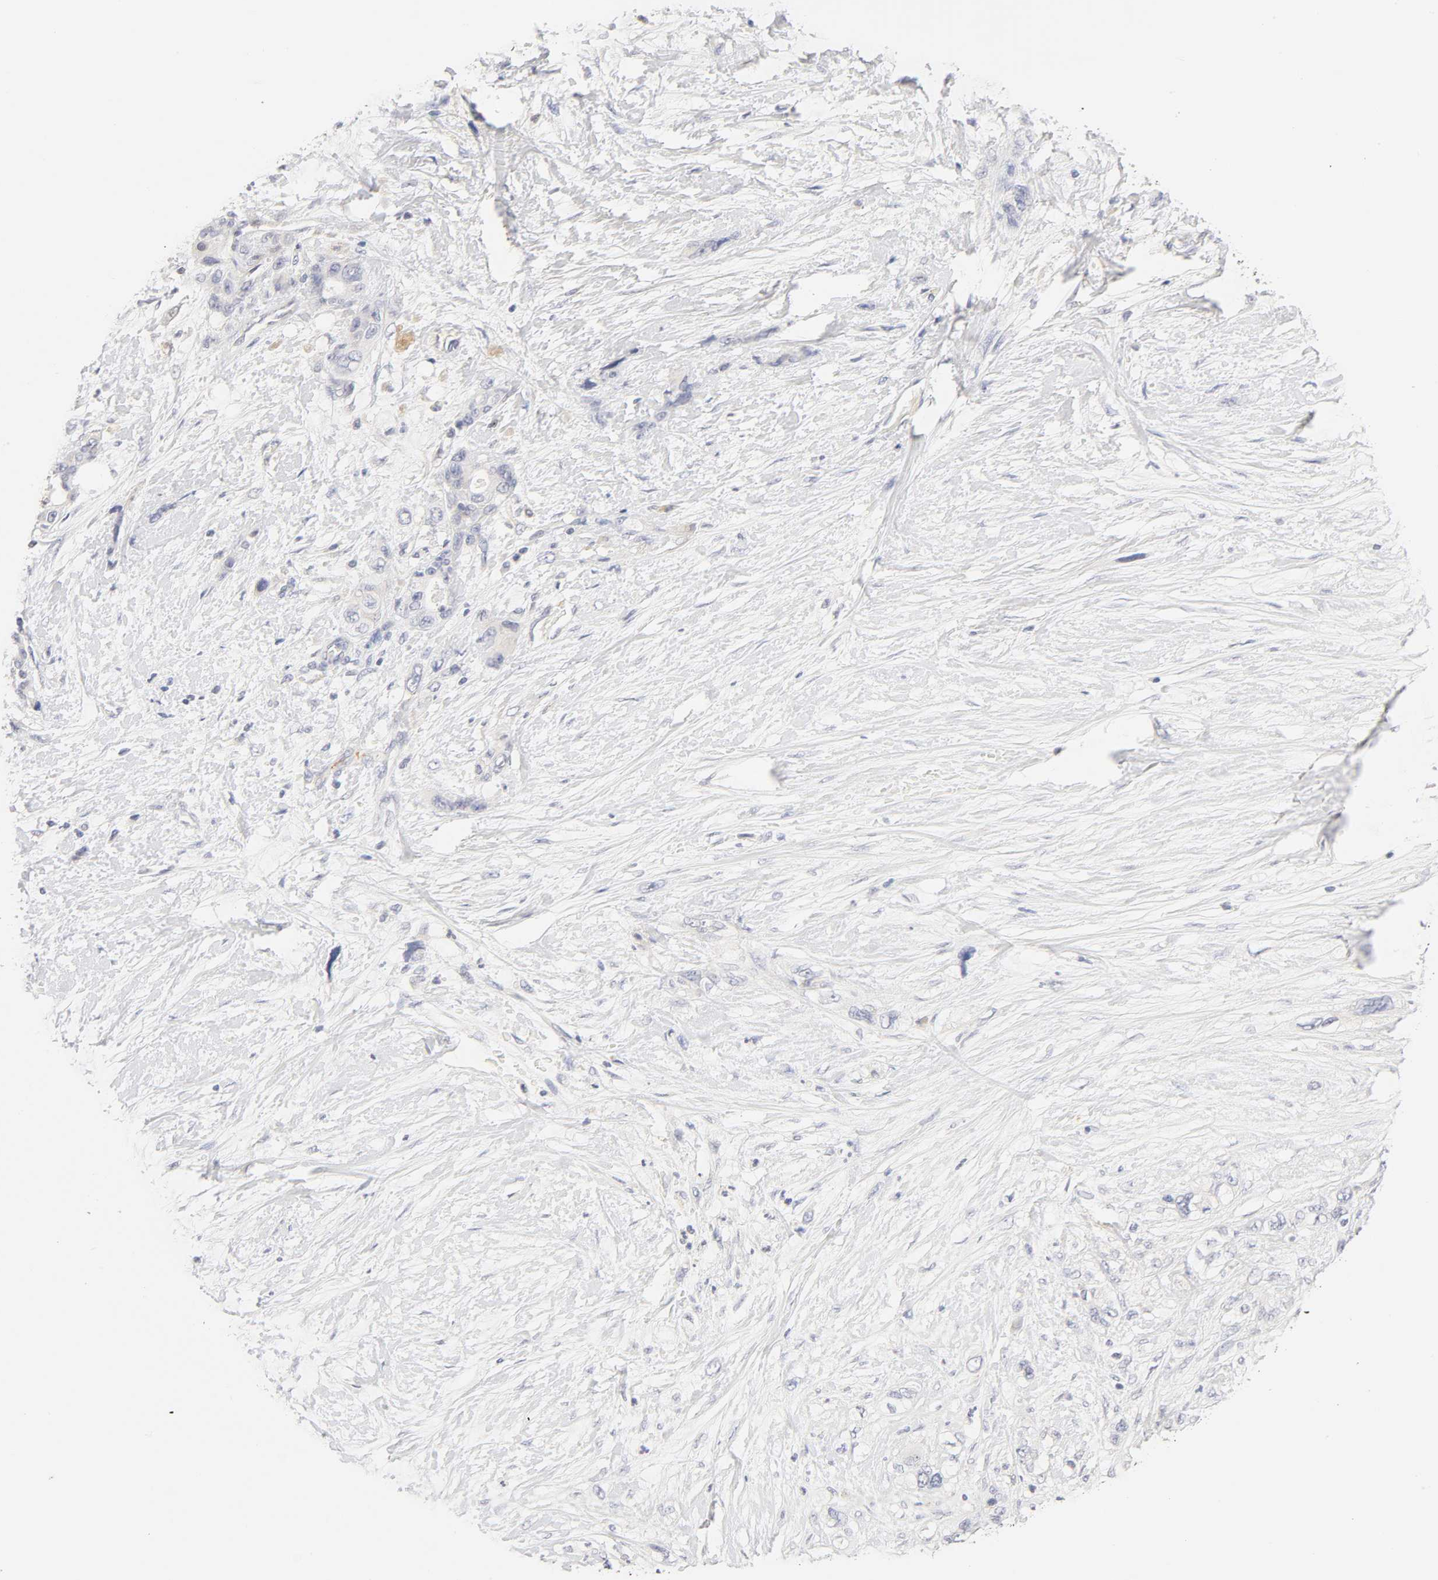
{"staining": {"intensity": "negative", "quantity": "none", "location": "none"}, "tissue": "pancreatic cancer", "cell_type": "Tumor cells", "image_type": "cancer", "snomed": [{"axis": "morphology", "description": "Adenocarcinoma, NOS"}, {"axis": "topography", "description": "Pancreas"}], "caption": "This is an immunohistochemistry (IHC) micrograph of pancreatic adenocarcinoma. There is no positivity in tumor cells.", "gene": "CYP4B1", "patient": {"sex": "male", "age": 46}}